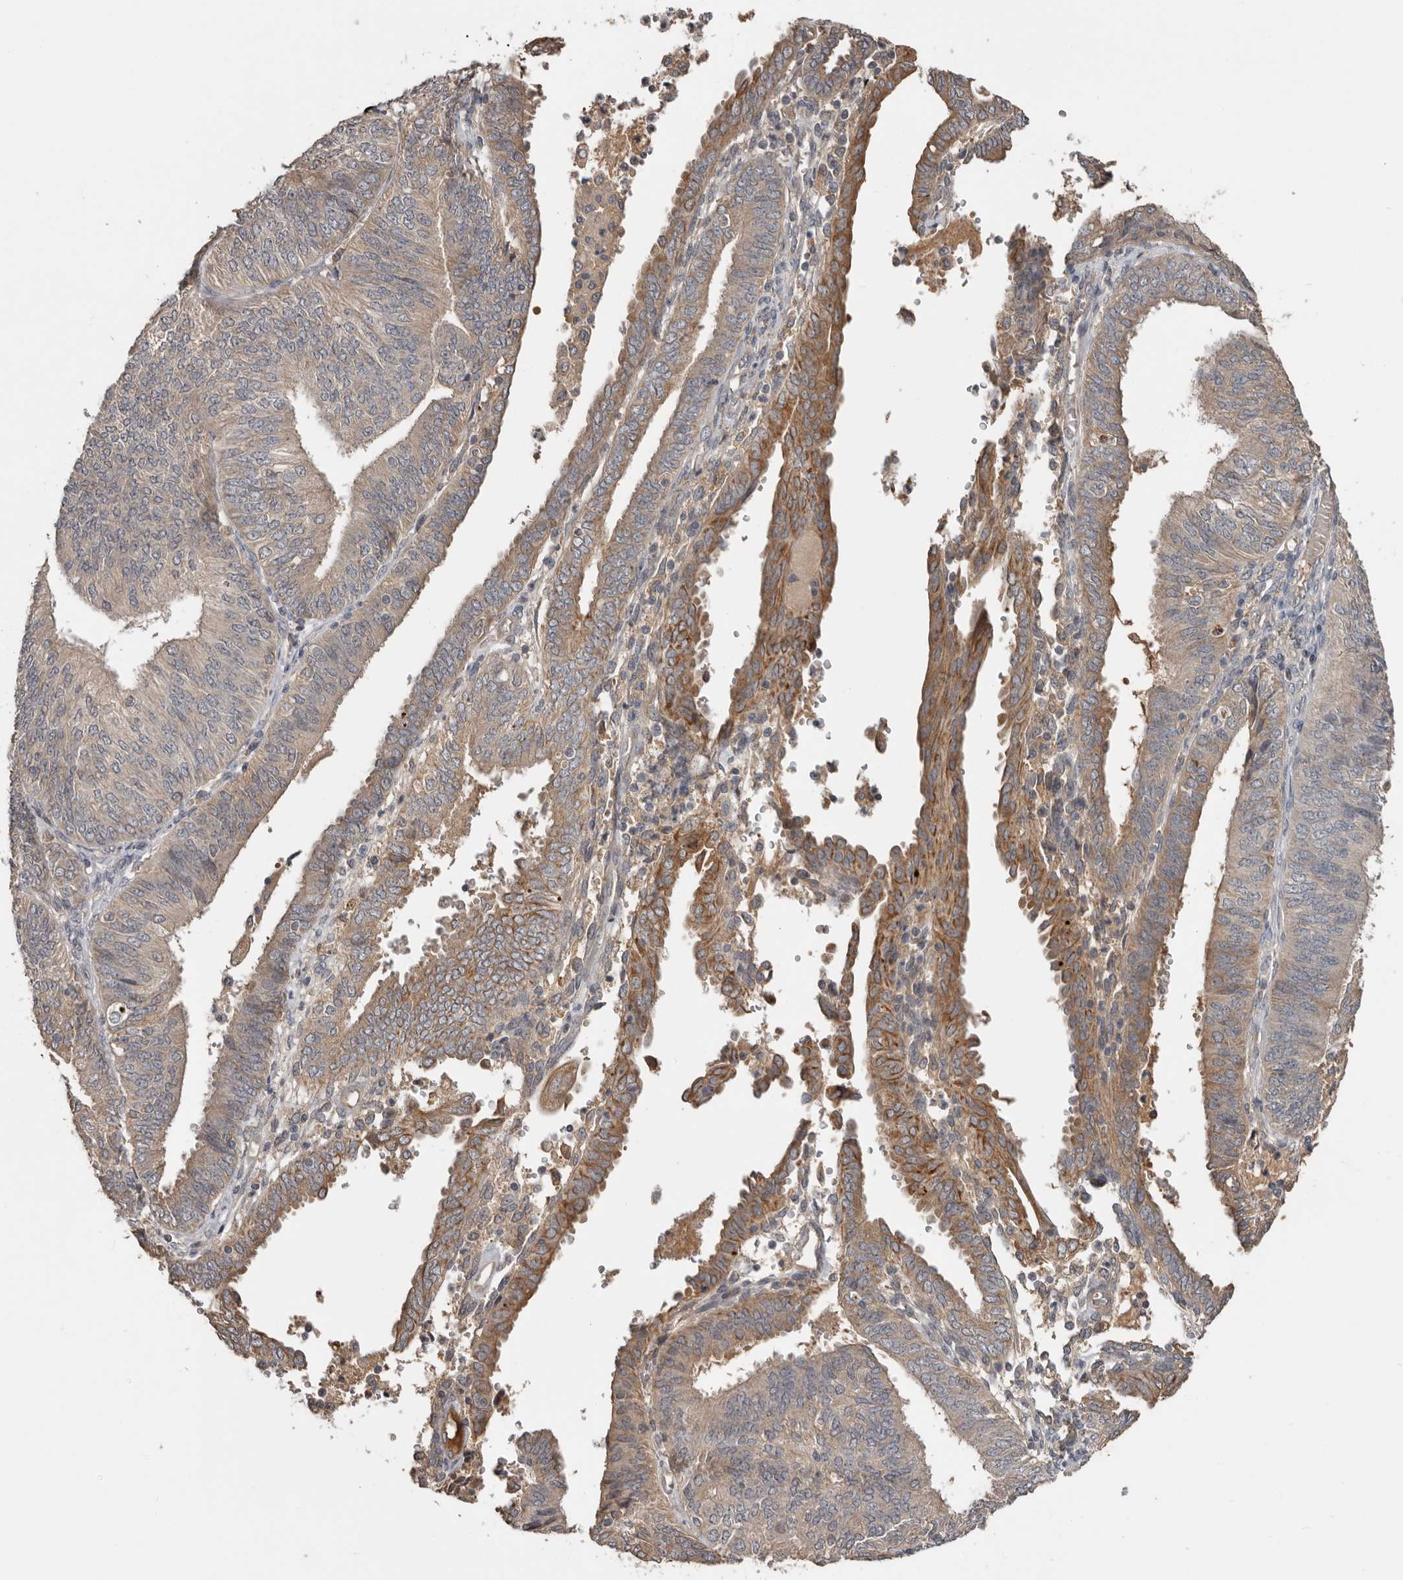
{"staining": {"intensity": "moderate", "quantity": "<25%", "location": "cytoplasmic/membranous"}, "tissue": "endometrial cancer", "cell_type": "Tumor cells", "image_type": "cancer", "snomed": [{"axis": "morphology", "description": "Adenocarcinoma, NOS"}, {"axis": "topography", "description": "Endometrium"}], "caption": "The immunohistochemical stain highlights moderate cytoplasmic/membranous positivity in tumor cells of endometrial cancer tissue.", "gene": "NMUR1", "patient": {"sex": "female", "age": 58}}